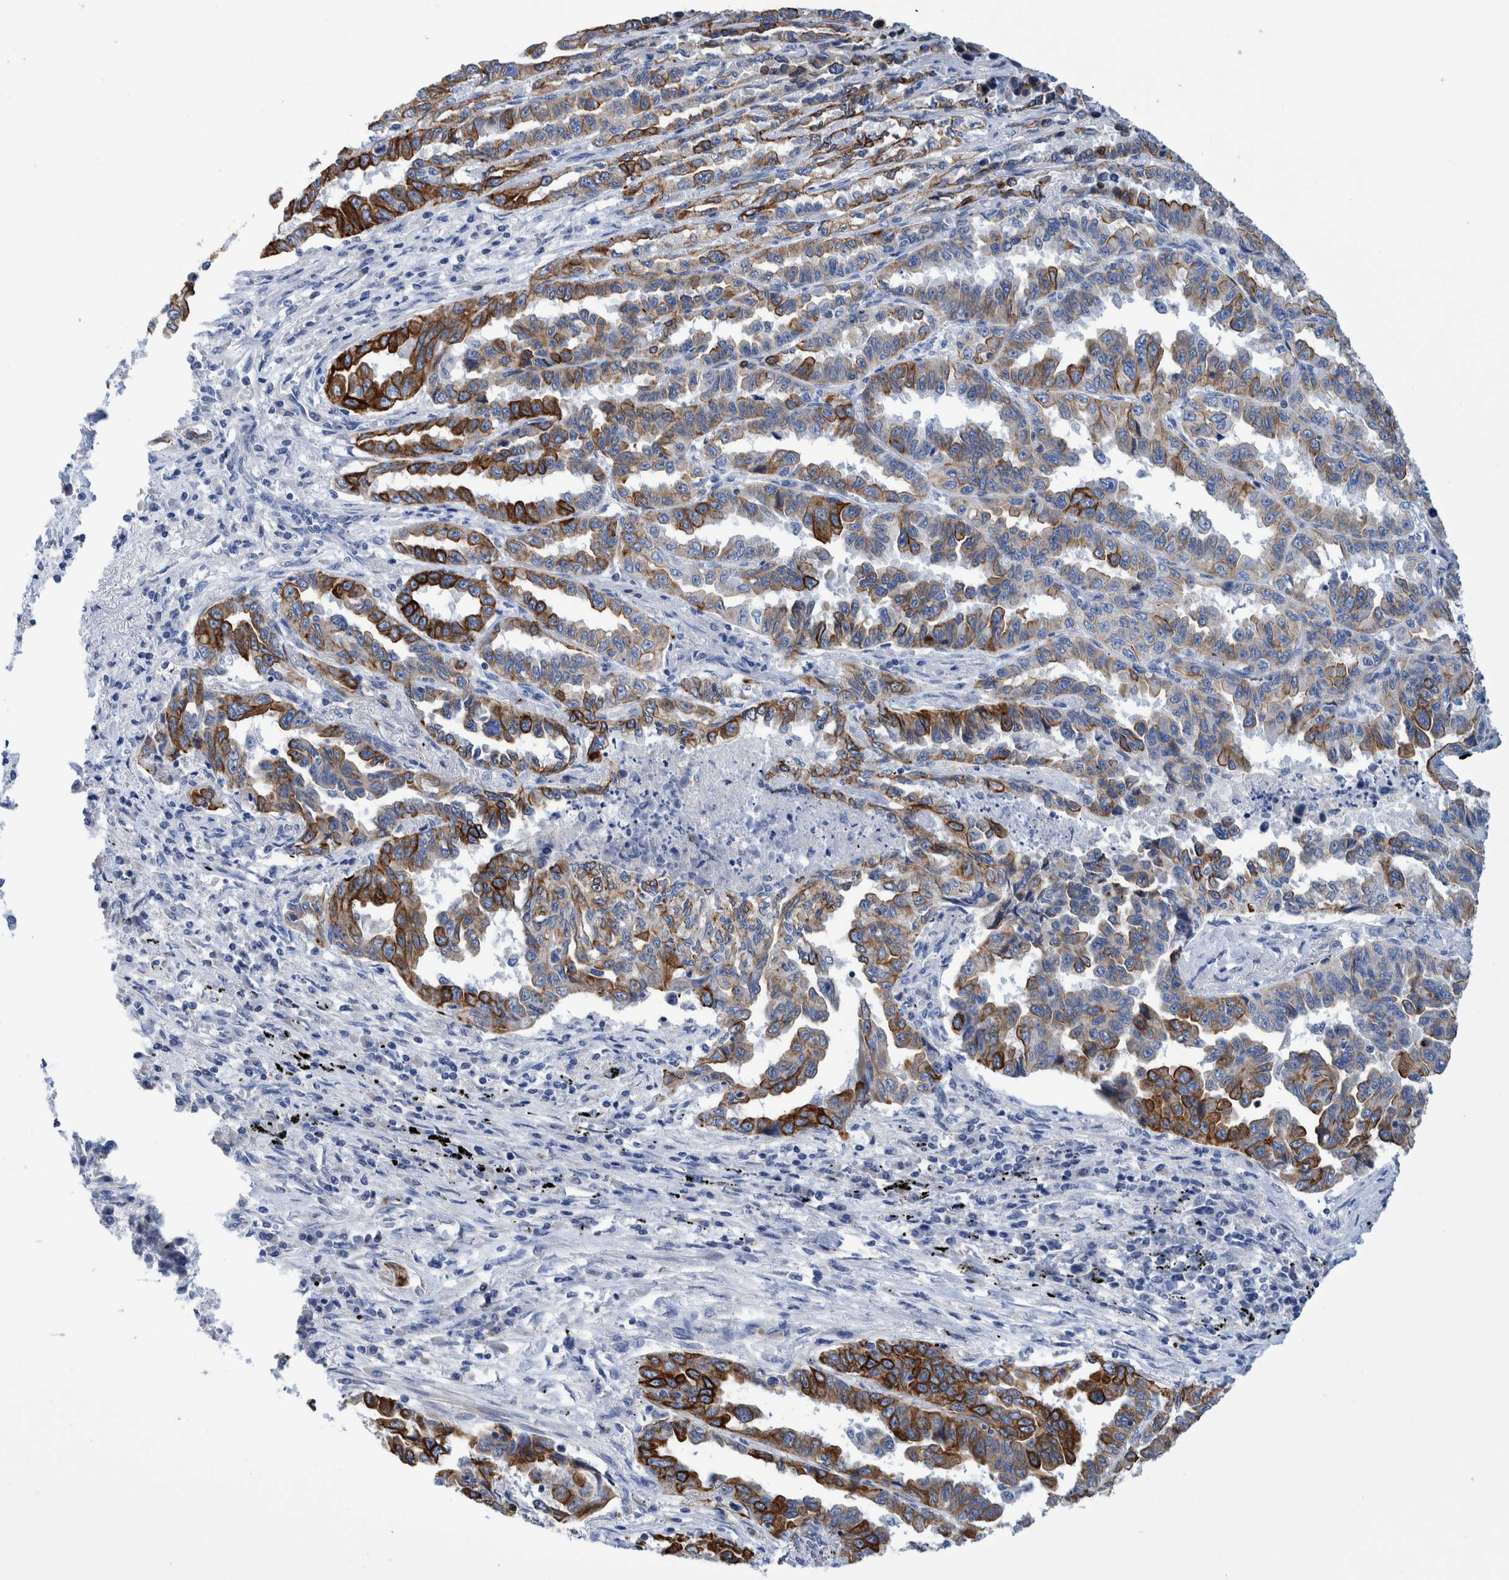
{"staining": {"intensity": "moderate", "quantity": ">75%", "location": "cytoplasmic/membranous"}, "tissue": "lung cancer", "cell_type": "Tumor cells", "image_type": "cancer", "snomed": [{"axis": "morphology", "description": "Adenocarcinoma, NOS"}, {"axis": "topography", "description": "Lung"}], "caption": "Immunohistochemistry of lung adenocarcinoma demonstrates medium levels of moderate cytoplasmic/membranous expression in approximately >75% of tumor cells.", "gene": "MKS1", "patient": {"sex": "female", "age": 51}}